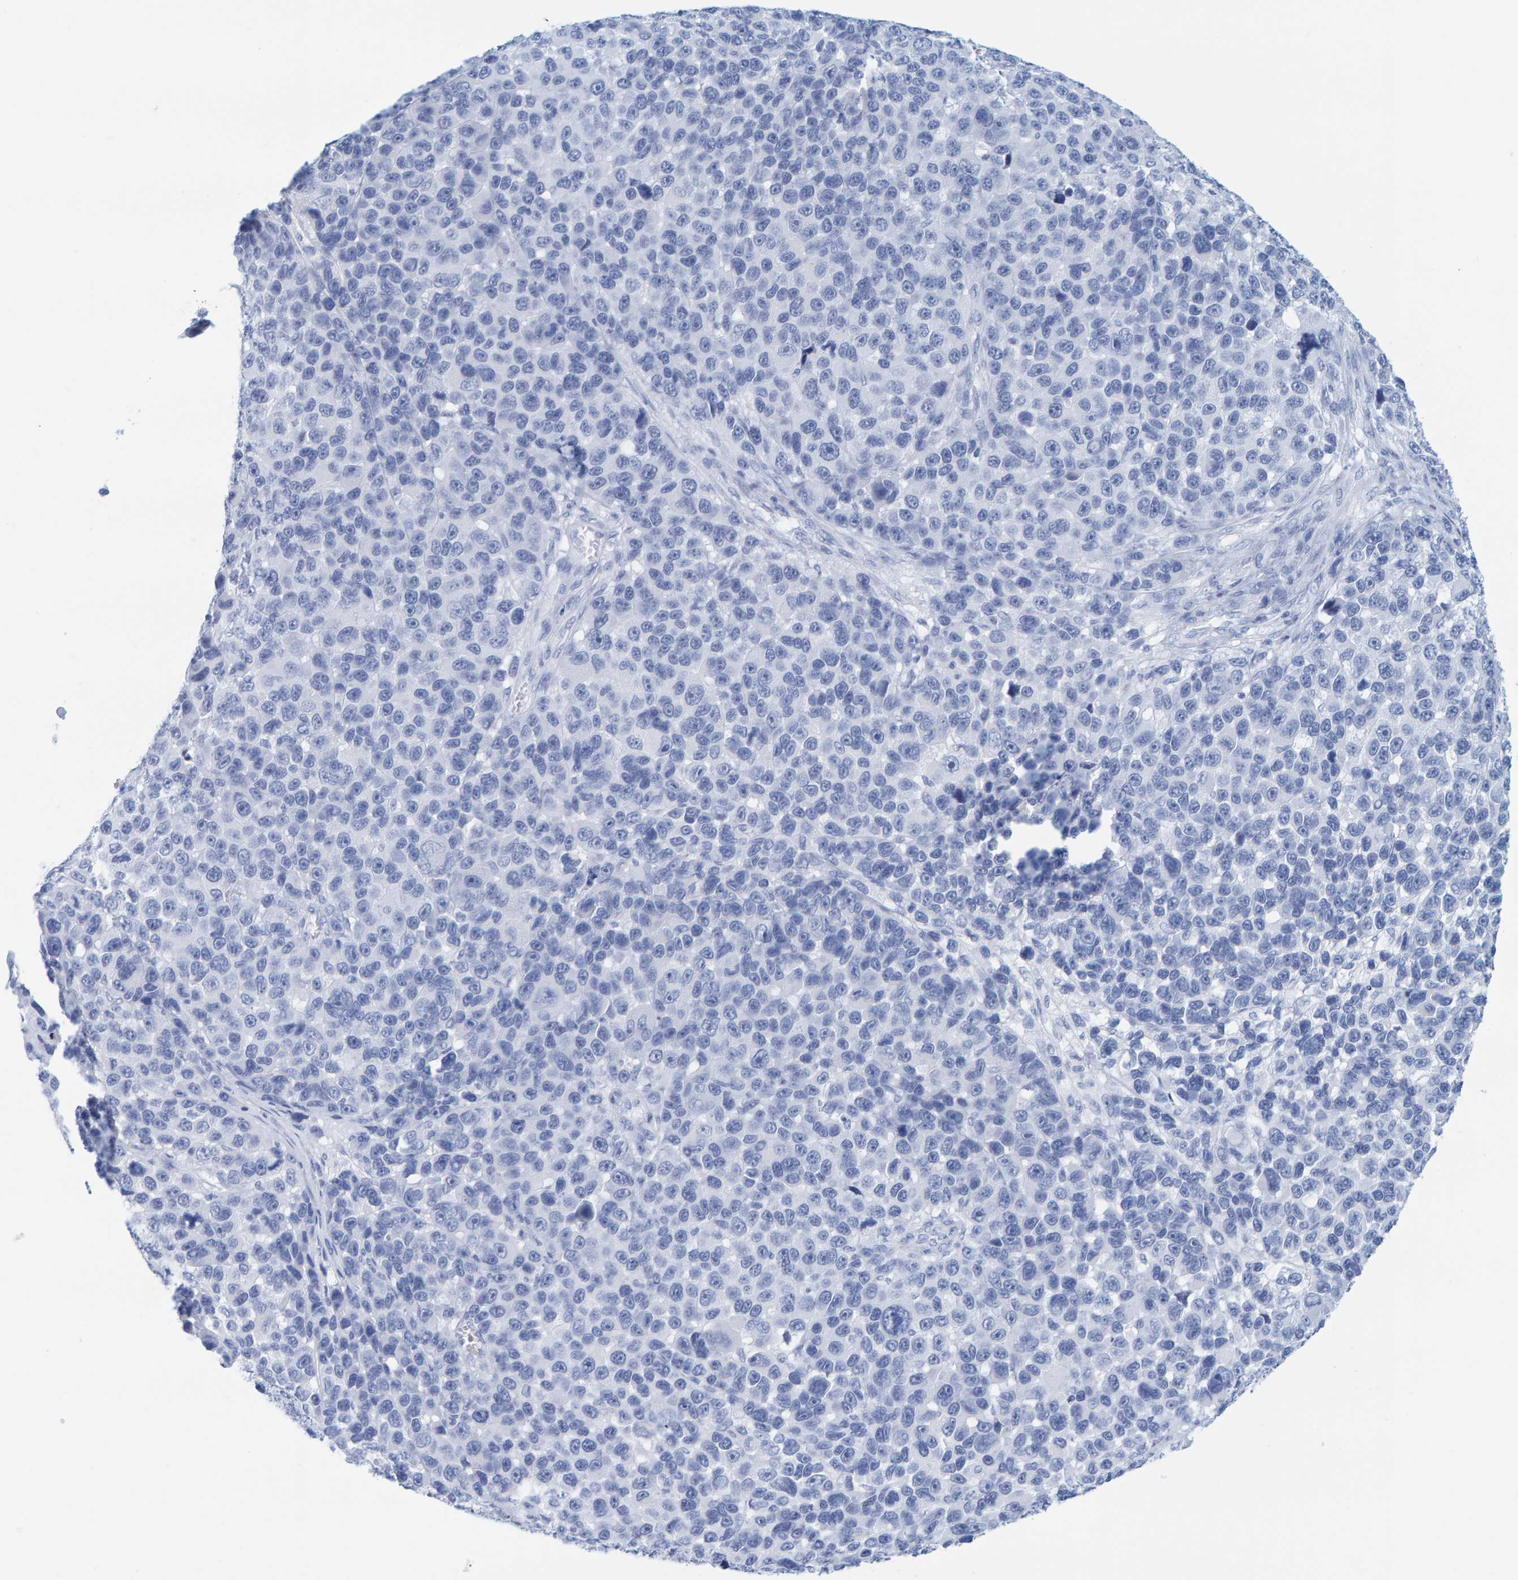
{"staining": {"intensity": "negative", "quantity": "none", "location": "none"}, "tissue": "melanoma", "cell_type": "Tumor cells", "image_type": "cancer", "snomed": [{"axis": "morphology", "description": "Malignant melanoma, NOS"}, {"axis": "topography", "description": "Skin"}], "caption": "High power microscopy micrograph of an immunohistochemistry micrograph of malignant melanoma, revealing no significant staining in tumor cells.", "gene": "SFTPC", "patient": {"sex": "male", "age": 53}}